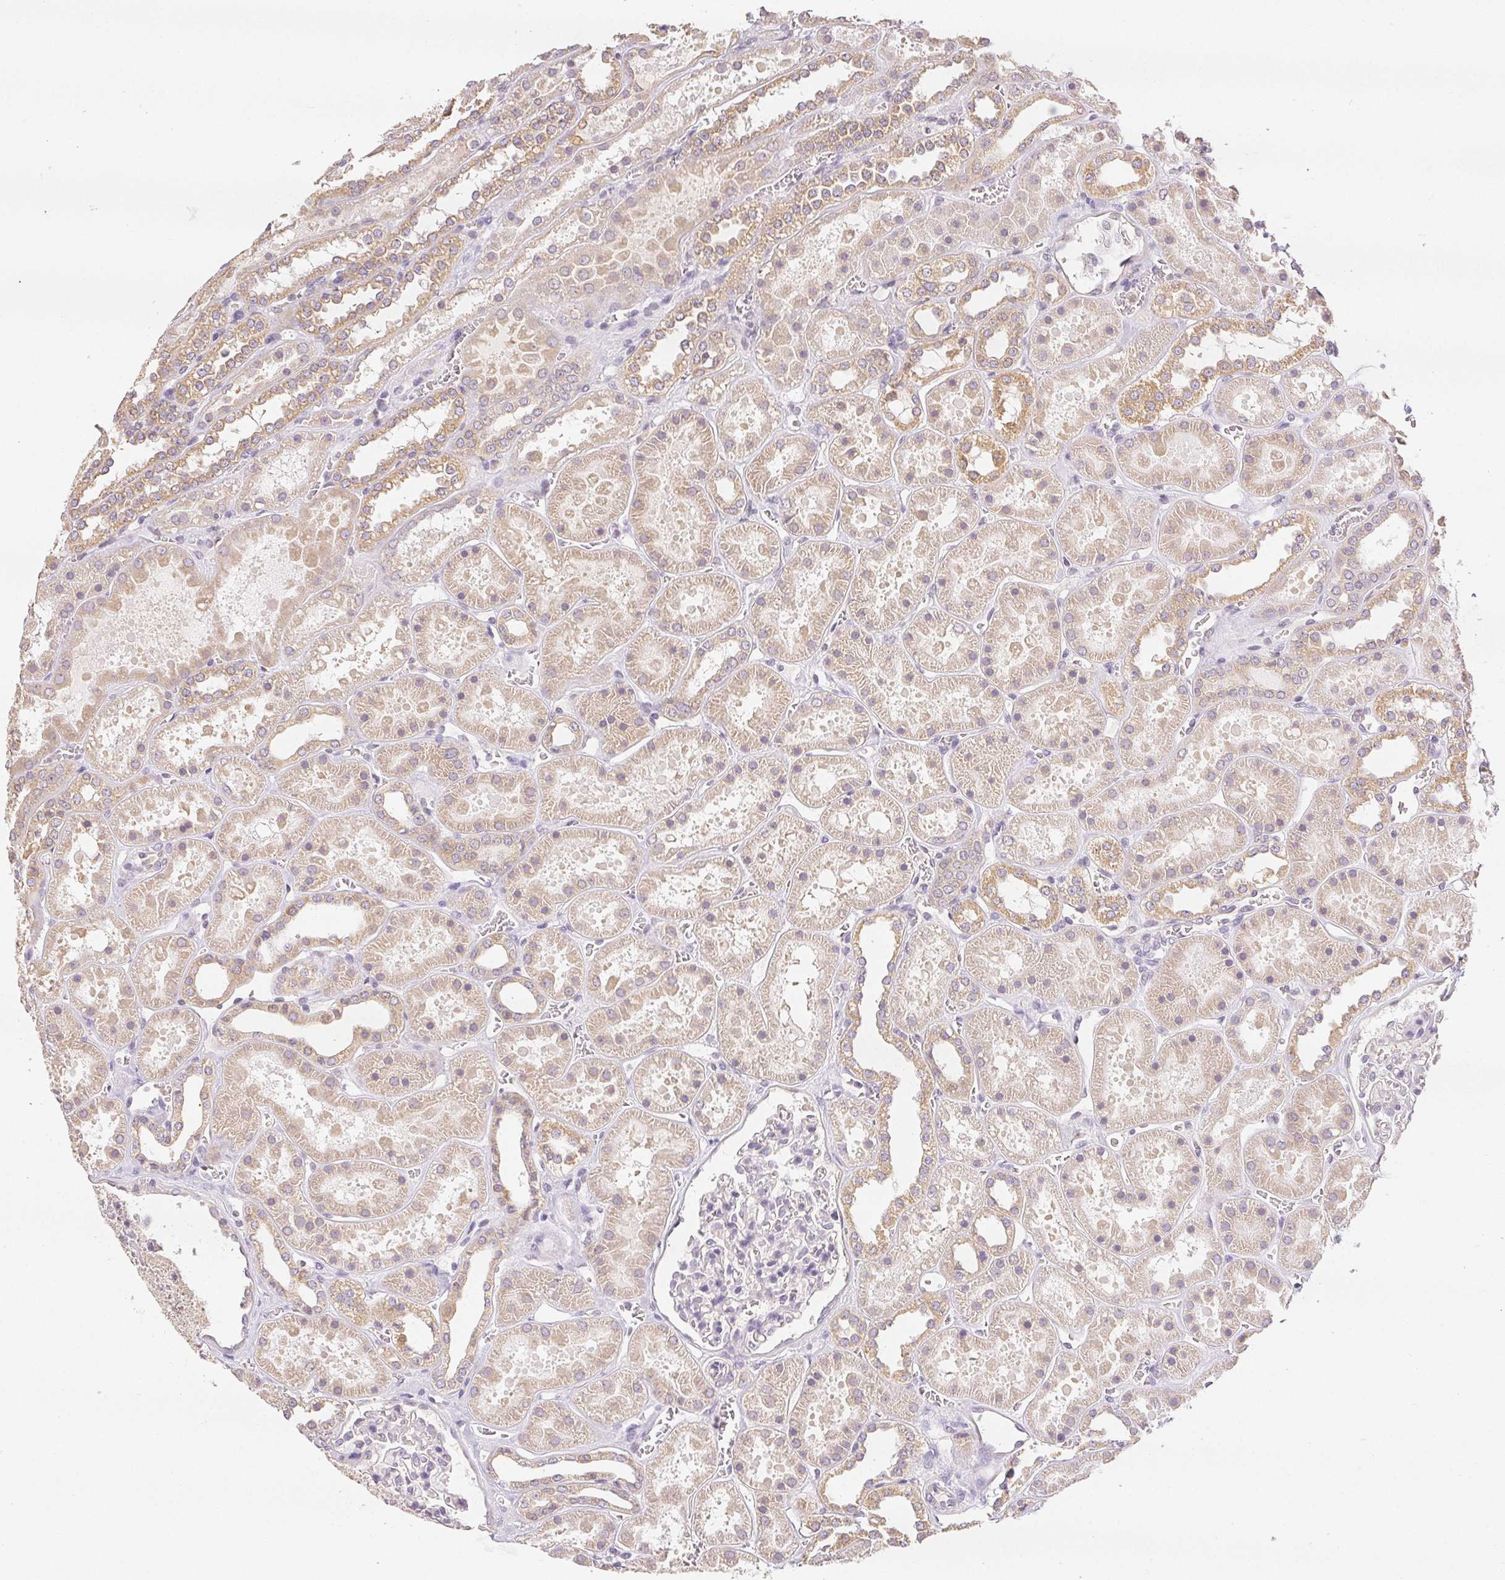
{"staining": {"intensity": "negative", "quantity": "none", "location": "none"}, "tissue": "kidney", "cell_type": "Cells in glomeruli", "image_type": "normal", "snomed": [{"axis": "morphology", "description": "Normal tissue, NOS"}, {"axis": "topography", "description": "Kidney"}], "caption": "This is an immunohistochemistry micrograph of normal kidney. There is no positivity in cells in glomeruli.", "gene": "SEZ6L2", "patient": {"sex": "female", "age": 41}}